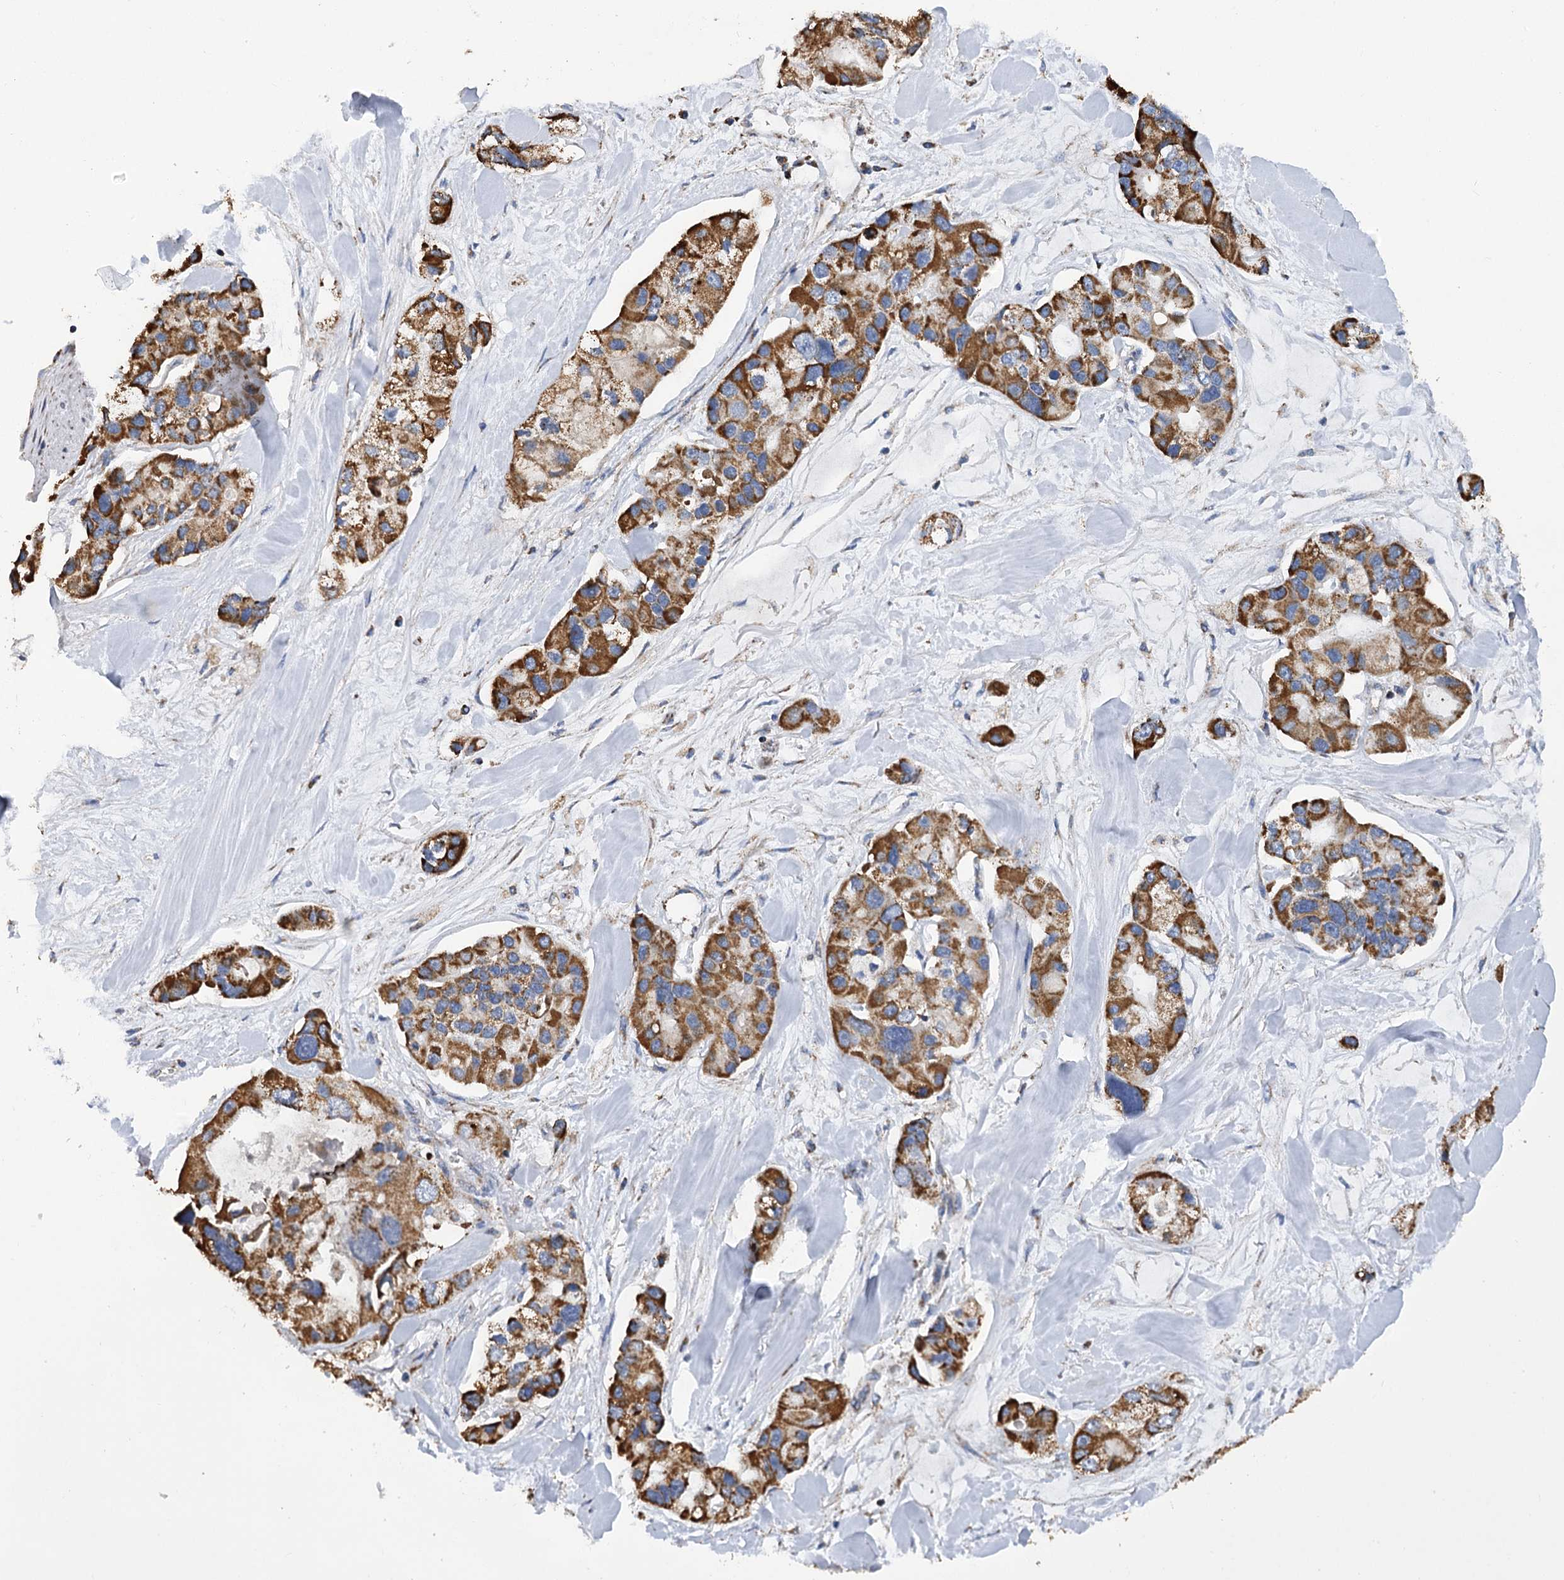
{"staining": {"intensity": "moderate", "quantity": ">75%", "location": "cytoplasmic/membranous"}, "tissue": "lung cancer", "cell_type": "Tumor cells", "image_type": "cancer", "snomed": [{"axis": "morphology", "description": "Adenocarcinoma, NOS"}, {"axis": "topography", "description": "Lung"}], "caption": "Immunohistochemistry of human adenocarcinoma (lung) displays medium levels of moderate cytoplasmic/membranous expression in about >75% of tumor cells.", "gene": "CCDC73", "patient": {"sex": "female", "age": 54}}